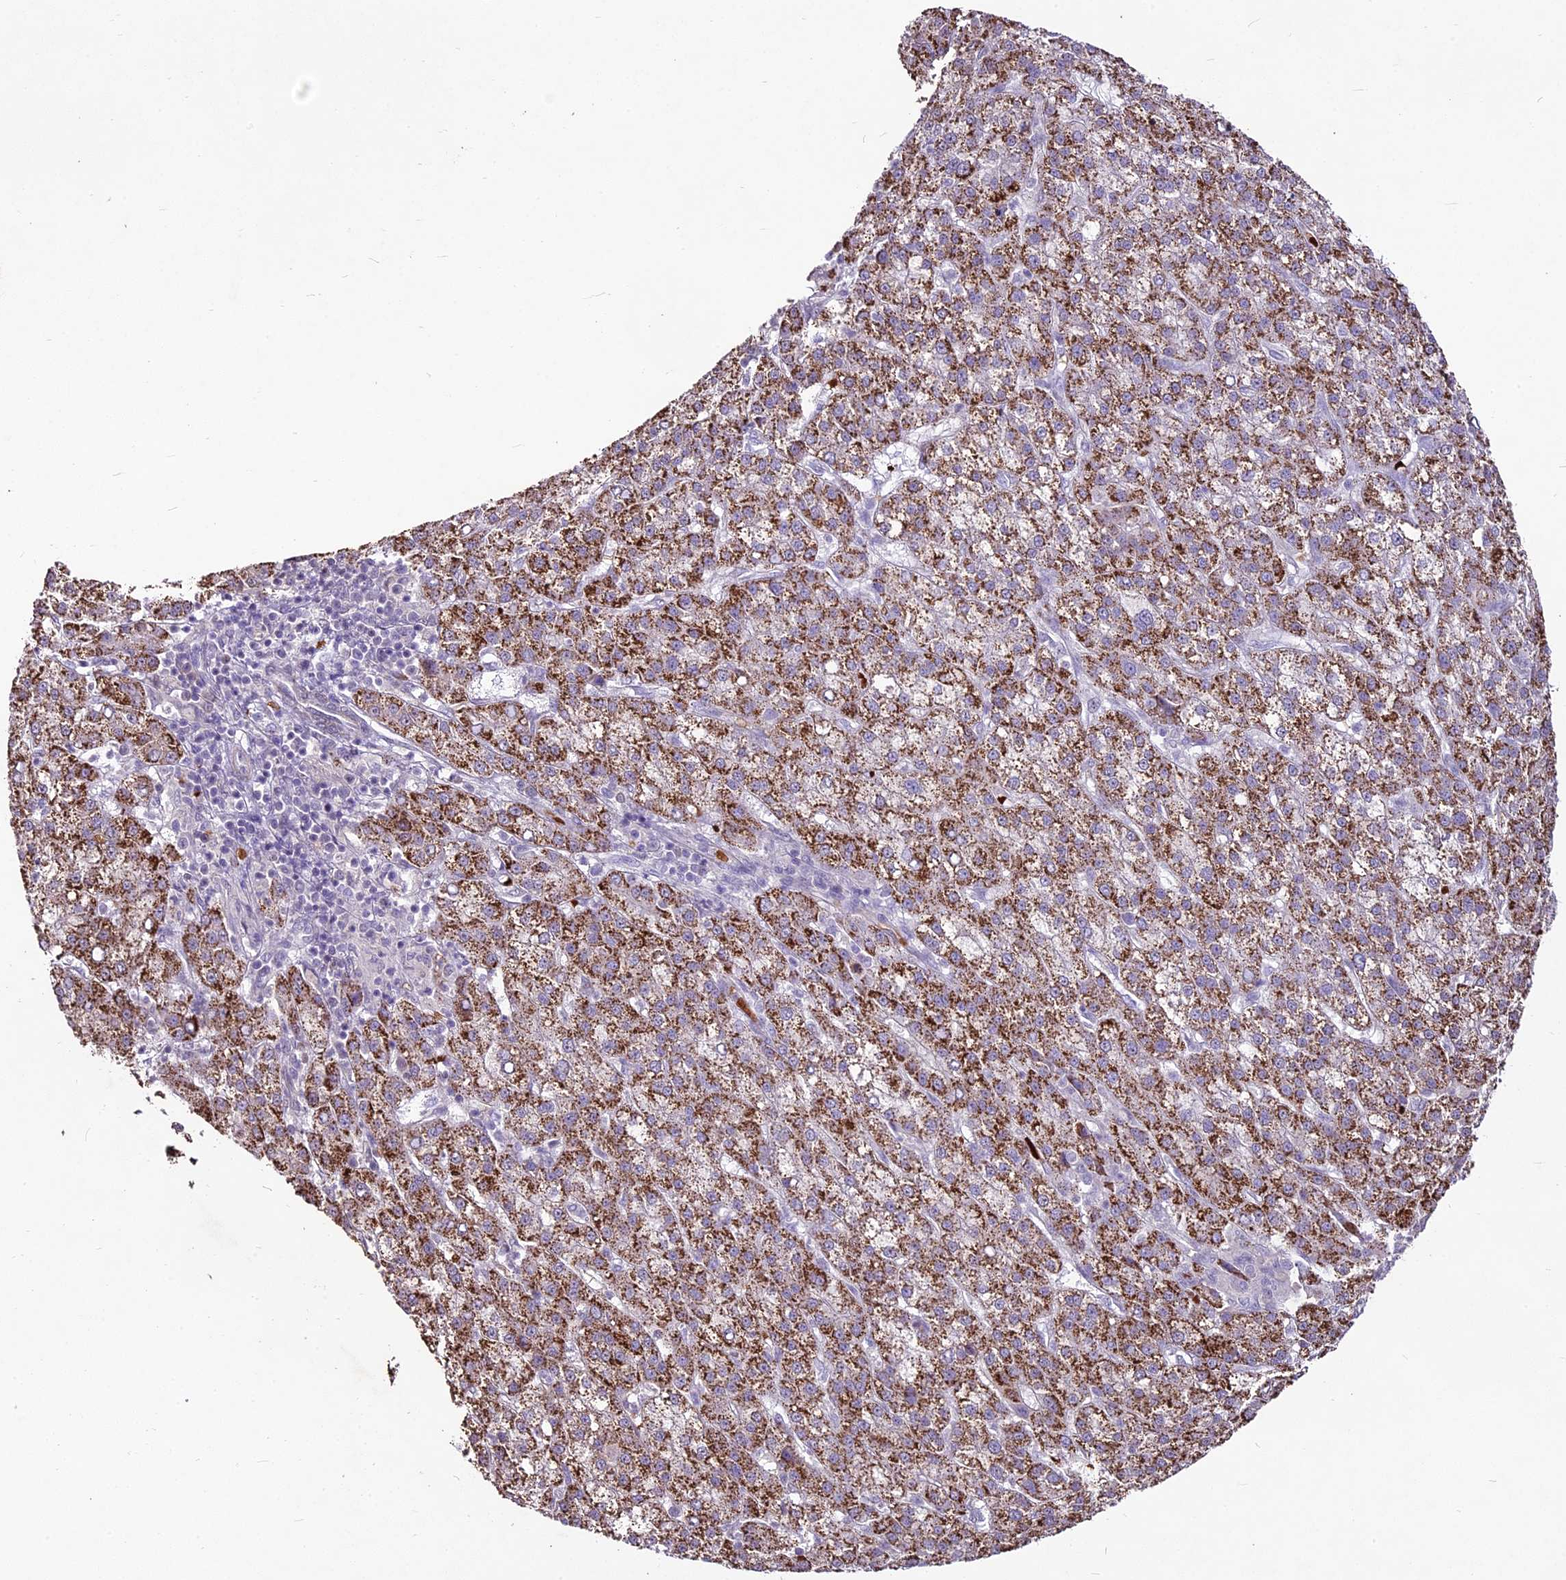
{"staining": {"intensity": "moderate", "quantity": ">75%", "location": "cytoplasmic/membranous"}, "tissue": "liver cancer", "cell_type": "Tumor cells", "image_type": "cancer", "snomed": [{"axis": "morphology", "description": "Carcinoma, Hepatocellular, NOS"}, {"axis": "topography", "description": "Liver"}], "caption": "The image reveals immunohistochemical staining of liver hepatocellular carcinoma. There is moderate cytoplasmic/membranous expression is seen in approximately >75% of tumor cells.", "gene": "SUSD3", "patient": {"sex": "female", "age": 58}}